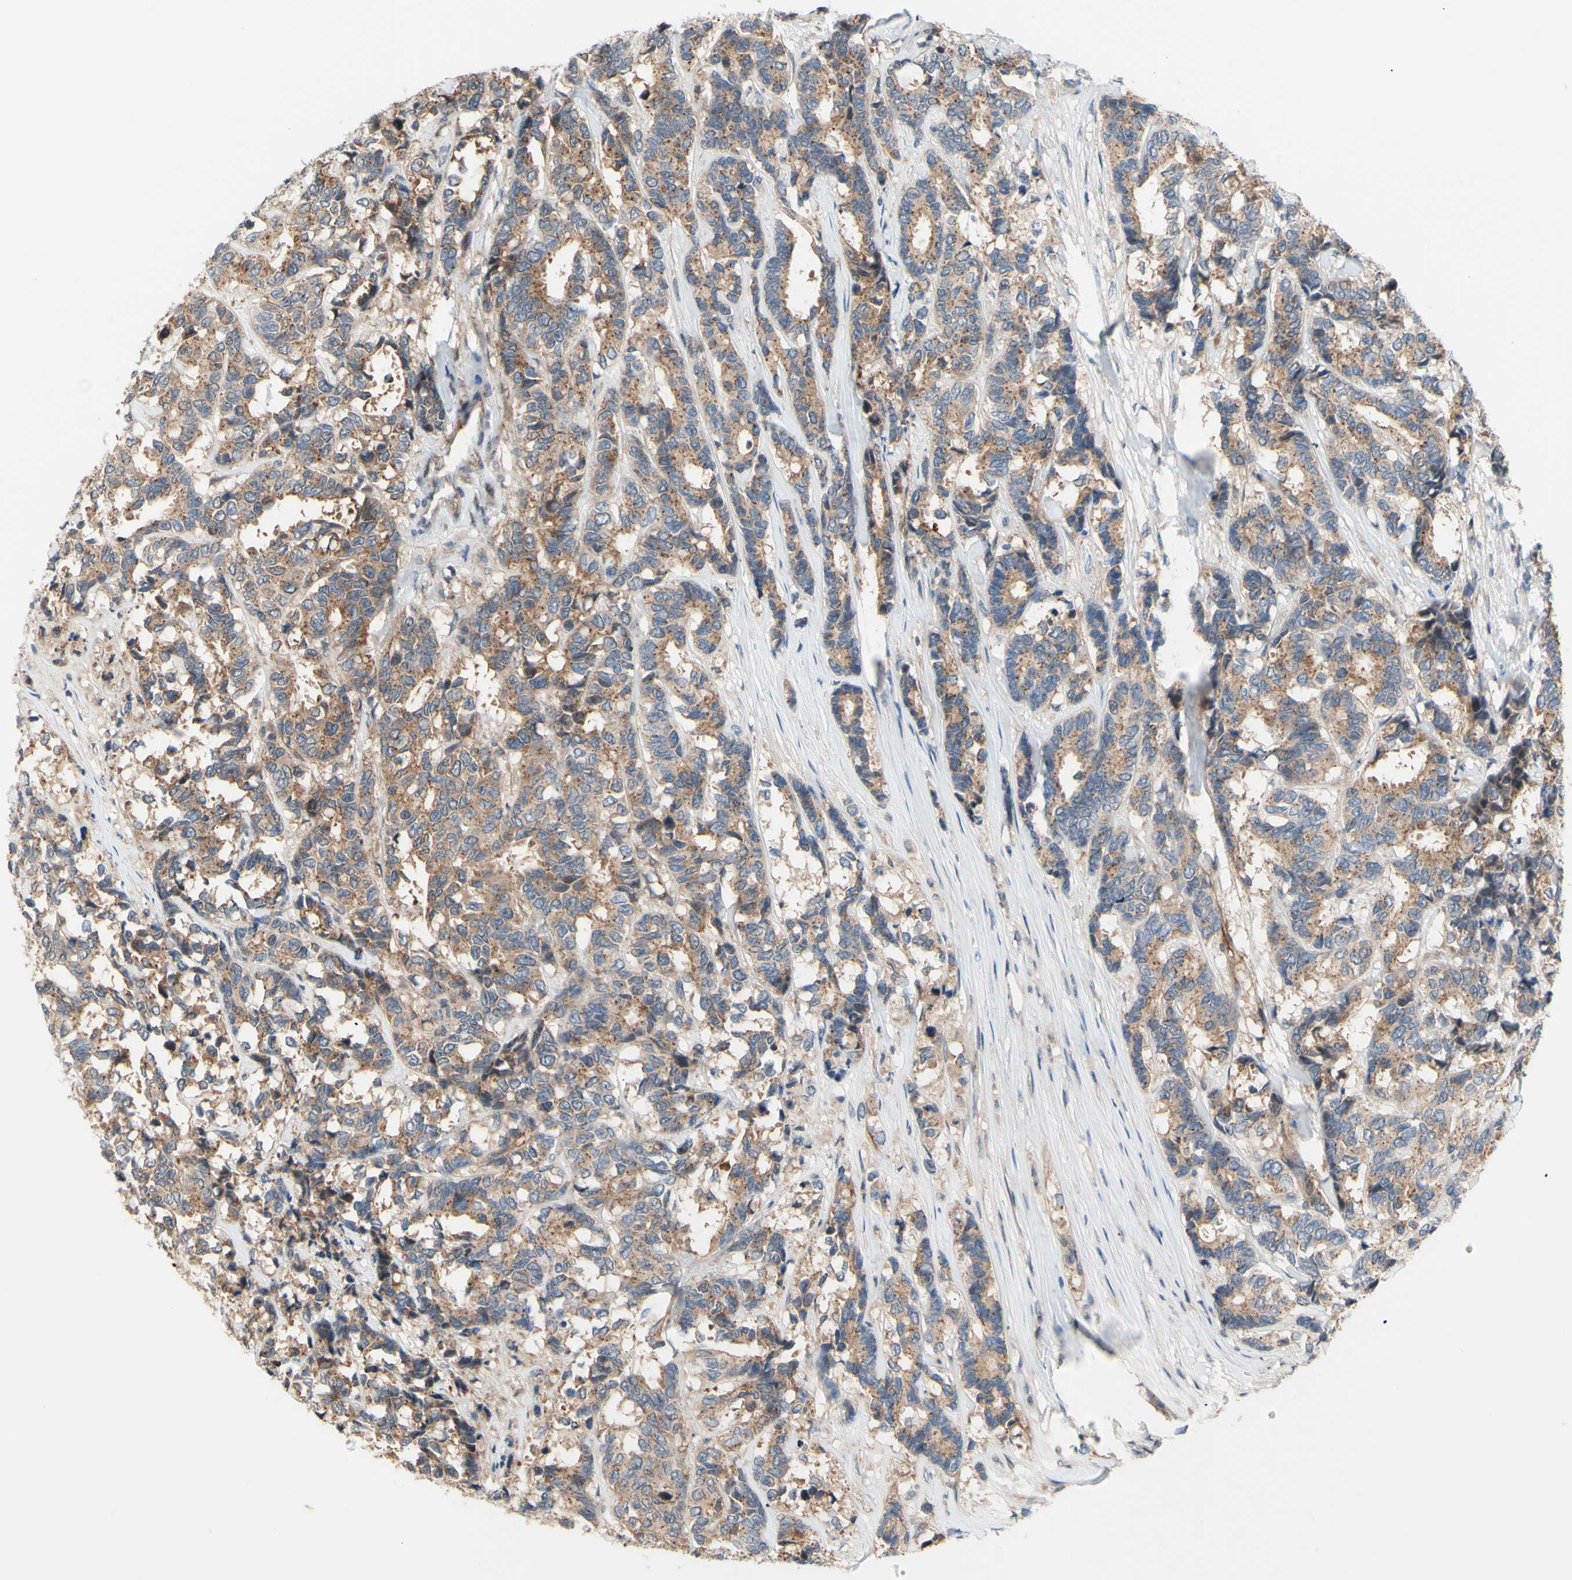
{"staining": {"intensity": "moderate", "quantity": ">75%", "location": "cytoplasmic/membranous"}, "tissue": "breast cancer", "cell_type": "Tumor cells", "image_type": "cancer", "snomed": [{"axis": "morphology", "description": "Duct carcinoma"}, {"axis": "topography", "description": "Breast"}], "caption": "A brown stain labels moderate cytoplasmic/membranous expression of a protein in breast cancer (infiltrating ductal carcinoma) tumor cells. Ihc stains the protein of interest in brown and the nuclei are stained blue.", "gene": "DYNLRB1", "patient": {"sex": "female", "age": 87}}